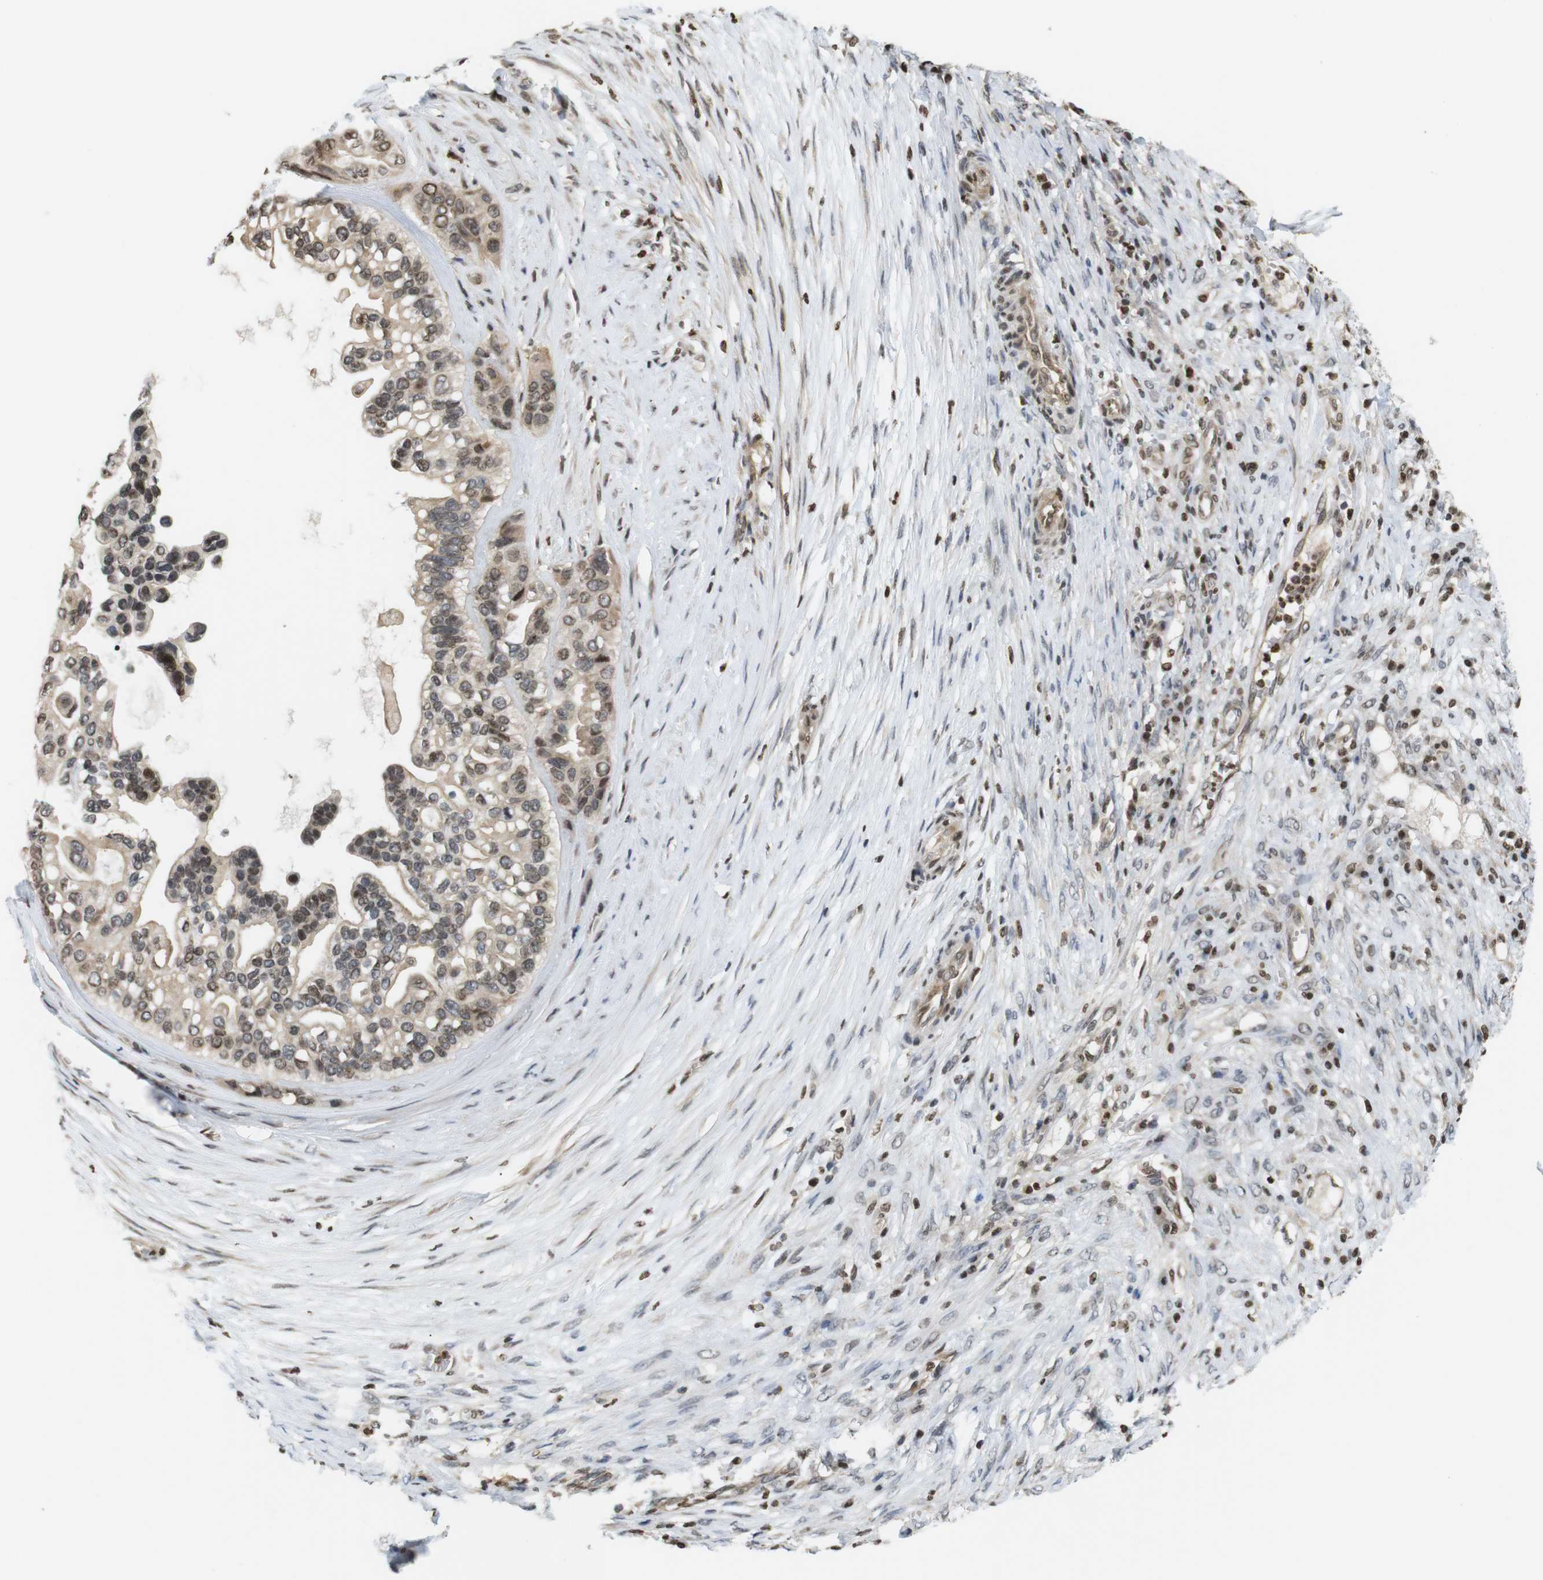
{"staining": {"intensity": "moderate", "quantity": "25%-75%", "location": "cytoplasmic/membranous,nuclear"}, "tissue": "ovarian cancer", "cell_type": "Tumor cells", "image_type": "cancer", "snomed": [{"axis": "morphology", "description": "Cystadenocarcinoma, mucinous, NOS"}, {"axis": "topography", "description": "Ovary"}], "caption": "Ovarian cancer stained with DAB (3,3'-diaminobenzidine) immunohistochemistry (IHC) demonstrates medium levels of moderate cytoplasmic/membranous and nuclear staining in approximately 25%-75% of tumor cells.", "gene": "MBD1", "patient": {"sex": "female", "age": 80}}